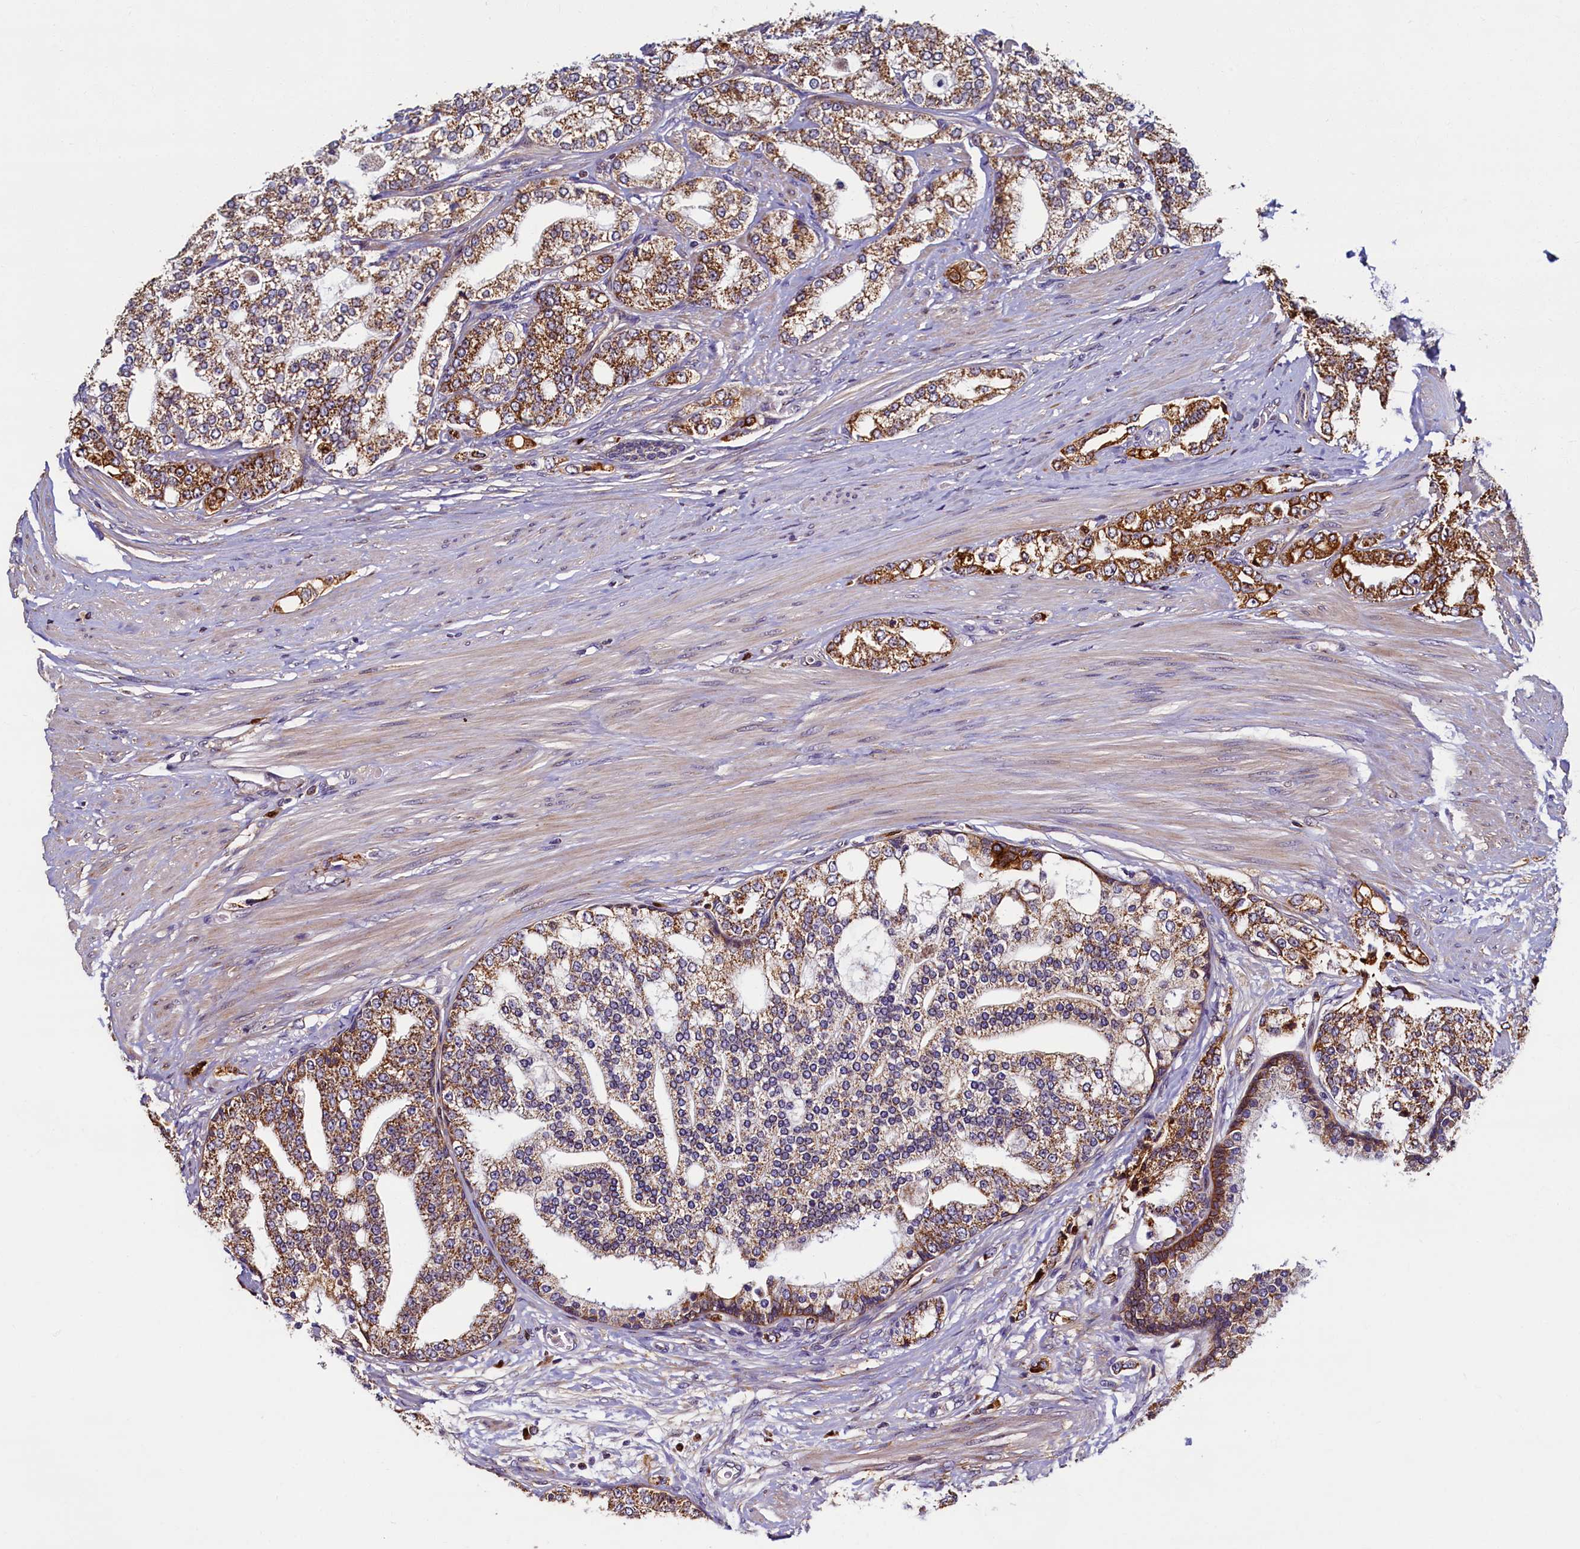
{"staining": {"intensity": "moderate", "quantity": ">75%", "location": "cytoplasmic/membranous"}, "tissue": "prostate cancer", "cell_type": "Tumor cells", "image_type": "cancer", "snomed": [{"axis": "morphology", "description": "Adenocarcinoma, High grade"}, {"axis": "topography", "description": "Prostate"}], "caption": "The histopathology image shows a brown stain indicating the presence of a protein in the cytoplasmic/membranous of tumor cells in prostate cancer (adenocarcinoma (high-grade)).", "gene": "NCKAP5L", "patient": {"sex": "male", "age": 64}}